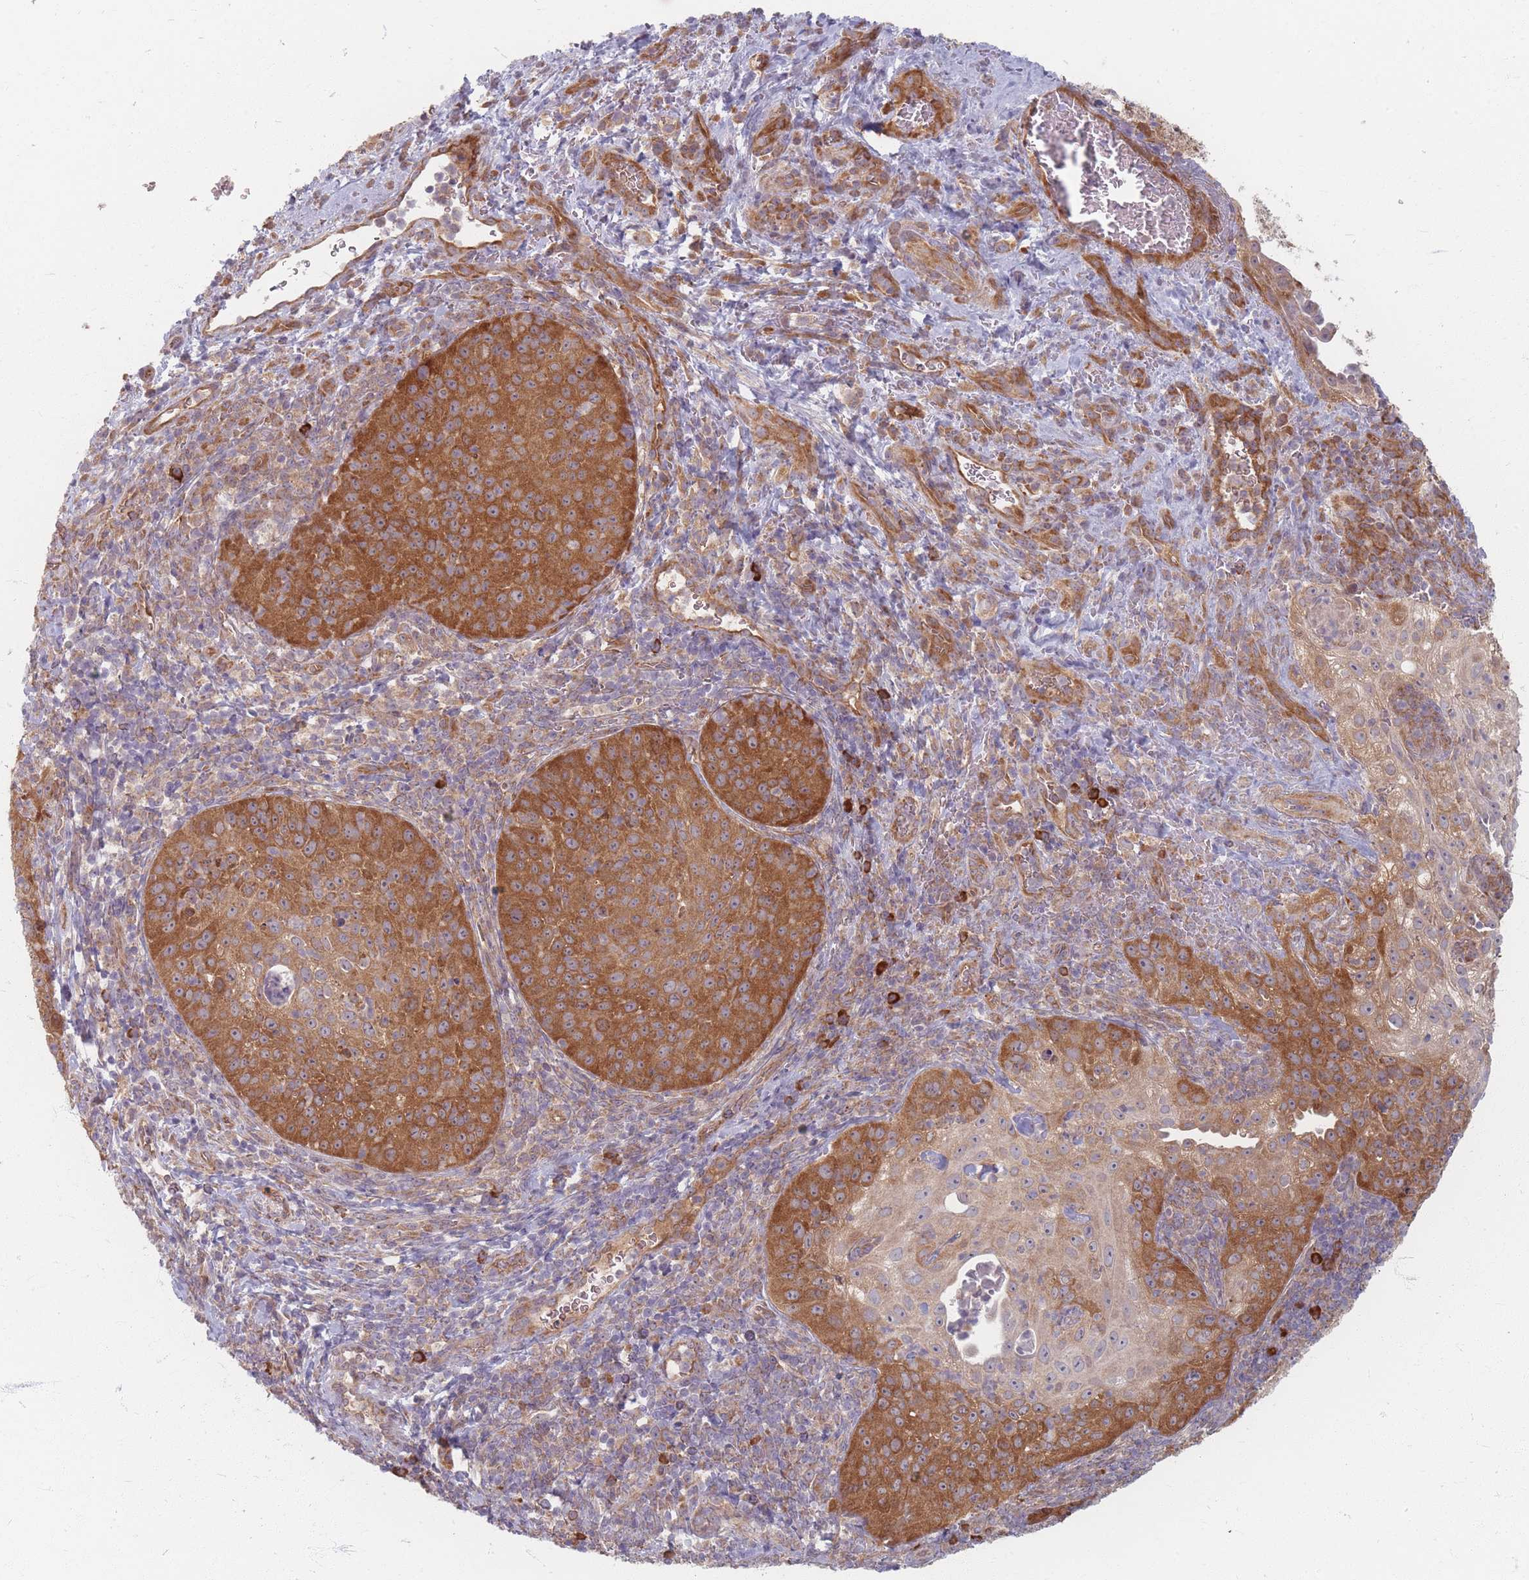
{"staining": {"intensity": "moderate", "quantity": ">75%", "location": "cytoplasmic/membranous"}, "tissue": "cervical cancer", "cell_type": "Tumor cells", "image_type": "cancer", "snomed": [{"axis": "morphology", "description": "Squamous cell carcinoma, NOS"}, {"axis": "topography", "description": "Cervix"}], "caption": "Moderate cytoplasmic/membranous protein expression is seen in about >75% of tumor cells in cervical squamous cell carcinoma.", "gene": "SMIM14", "patient": {"sex": "female", "age": 52}}